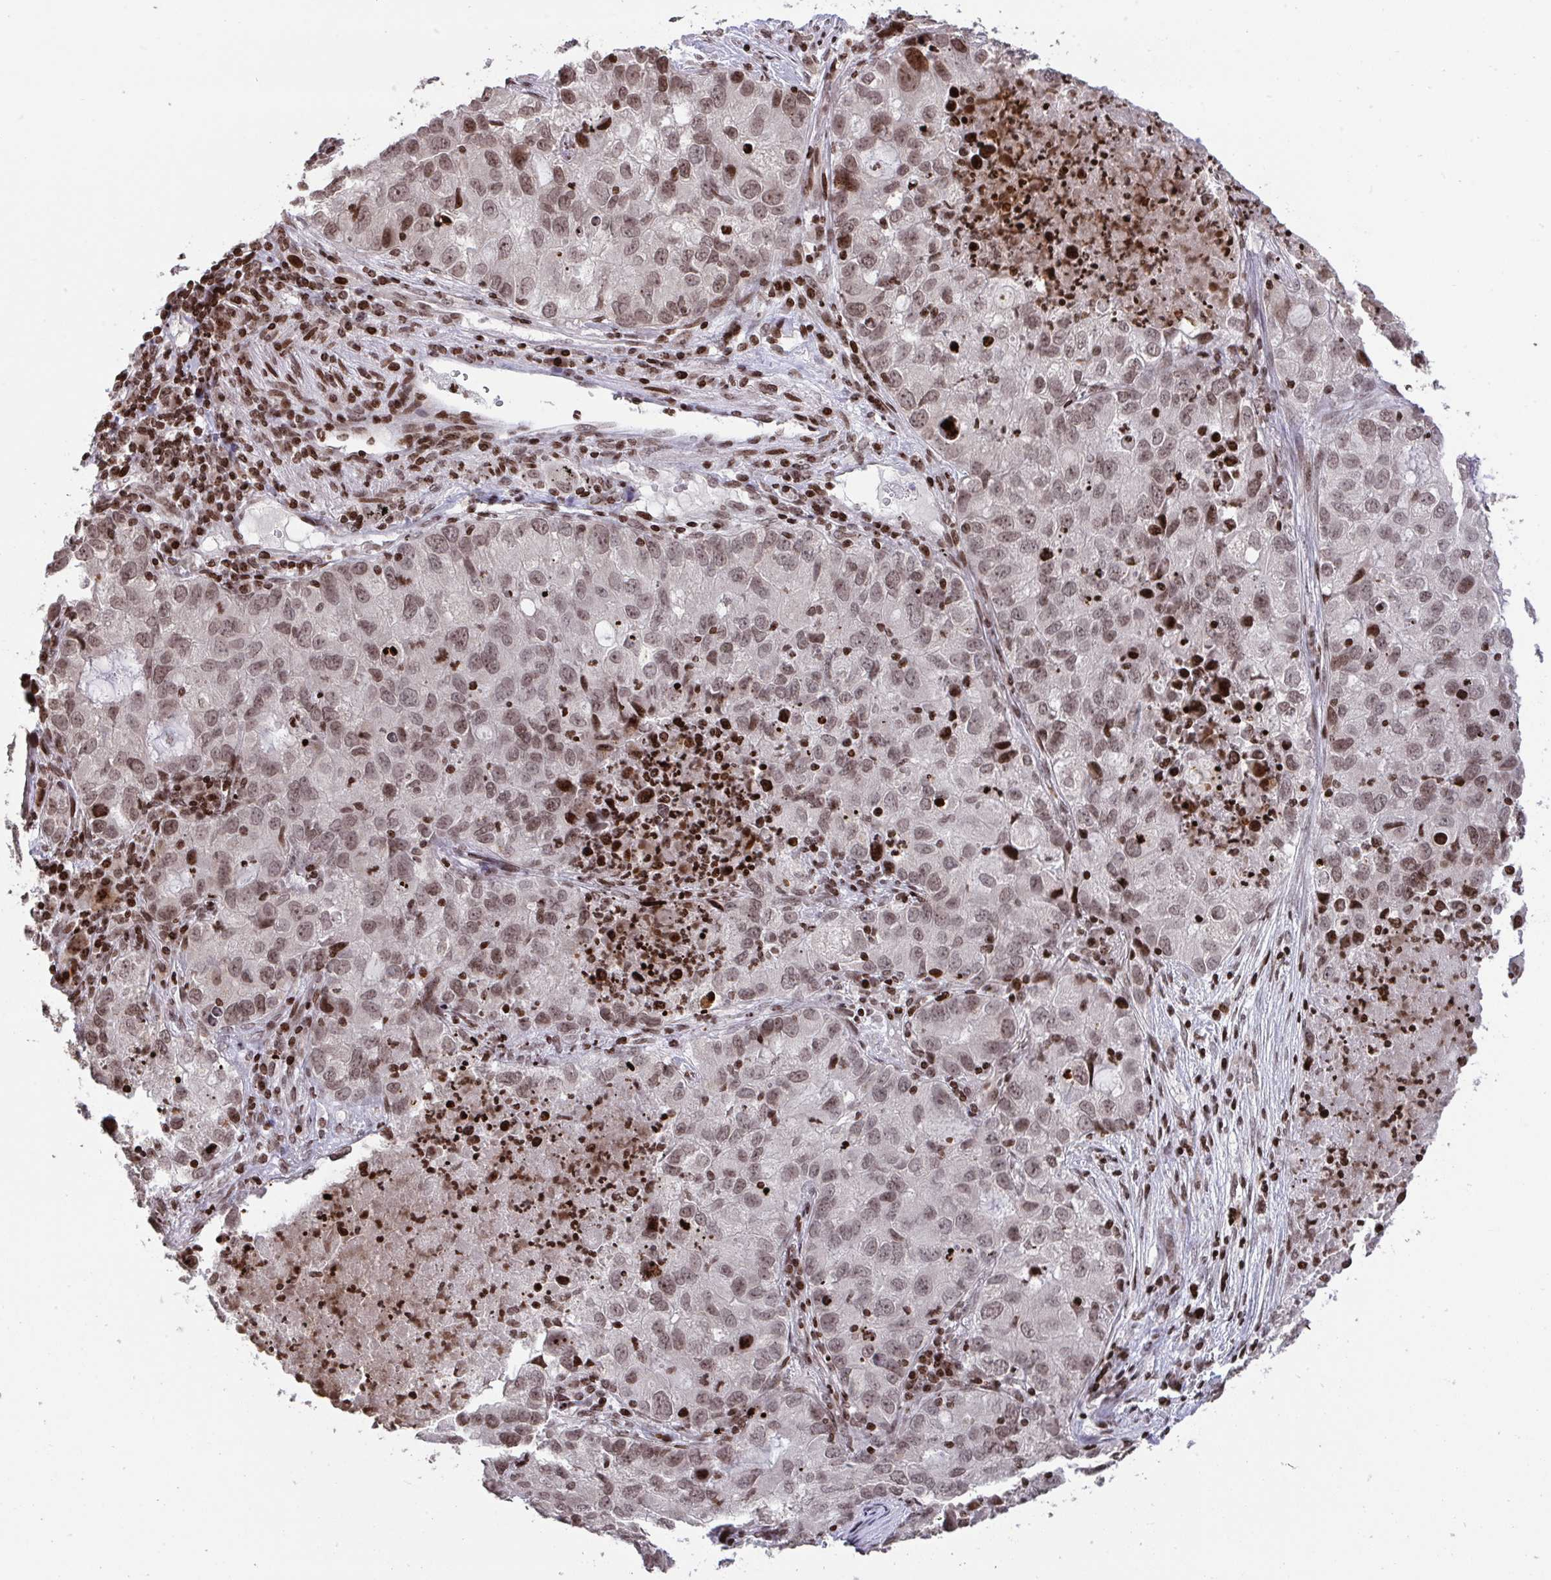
{"staining": {"intensity": "moderate", "quantity": "25%-75%", "location": "nuclear"}, "tissue": "lung cancer", "cell_type": "Tumor cells", "image_type": "cancer", "snomed": [{"axis": "morphology", "description": "Normal morphology"}, {"axis": "morphology", "description": "Adenocarcinoma, NOS"}, {"axis": "topography", "description": "Lymph node"}, {"axis": "topography", "description": "Lung"}], "caption": "Lung cancer (adenocarcinoma) stained for a protein (brown) shows moderate nuclear positive staining in about 25%-75% of tumor cells.", "gene": "NIP7", "patient": {"sex": "female", "age": 51}}